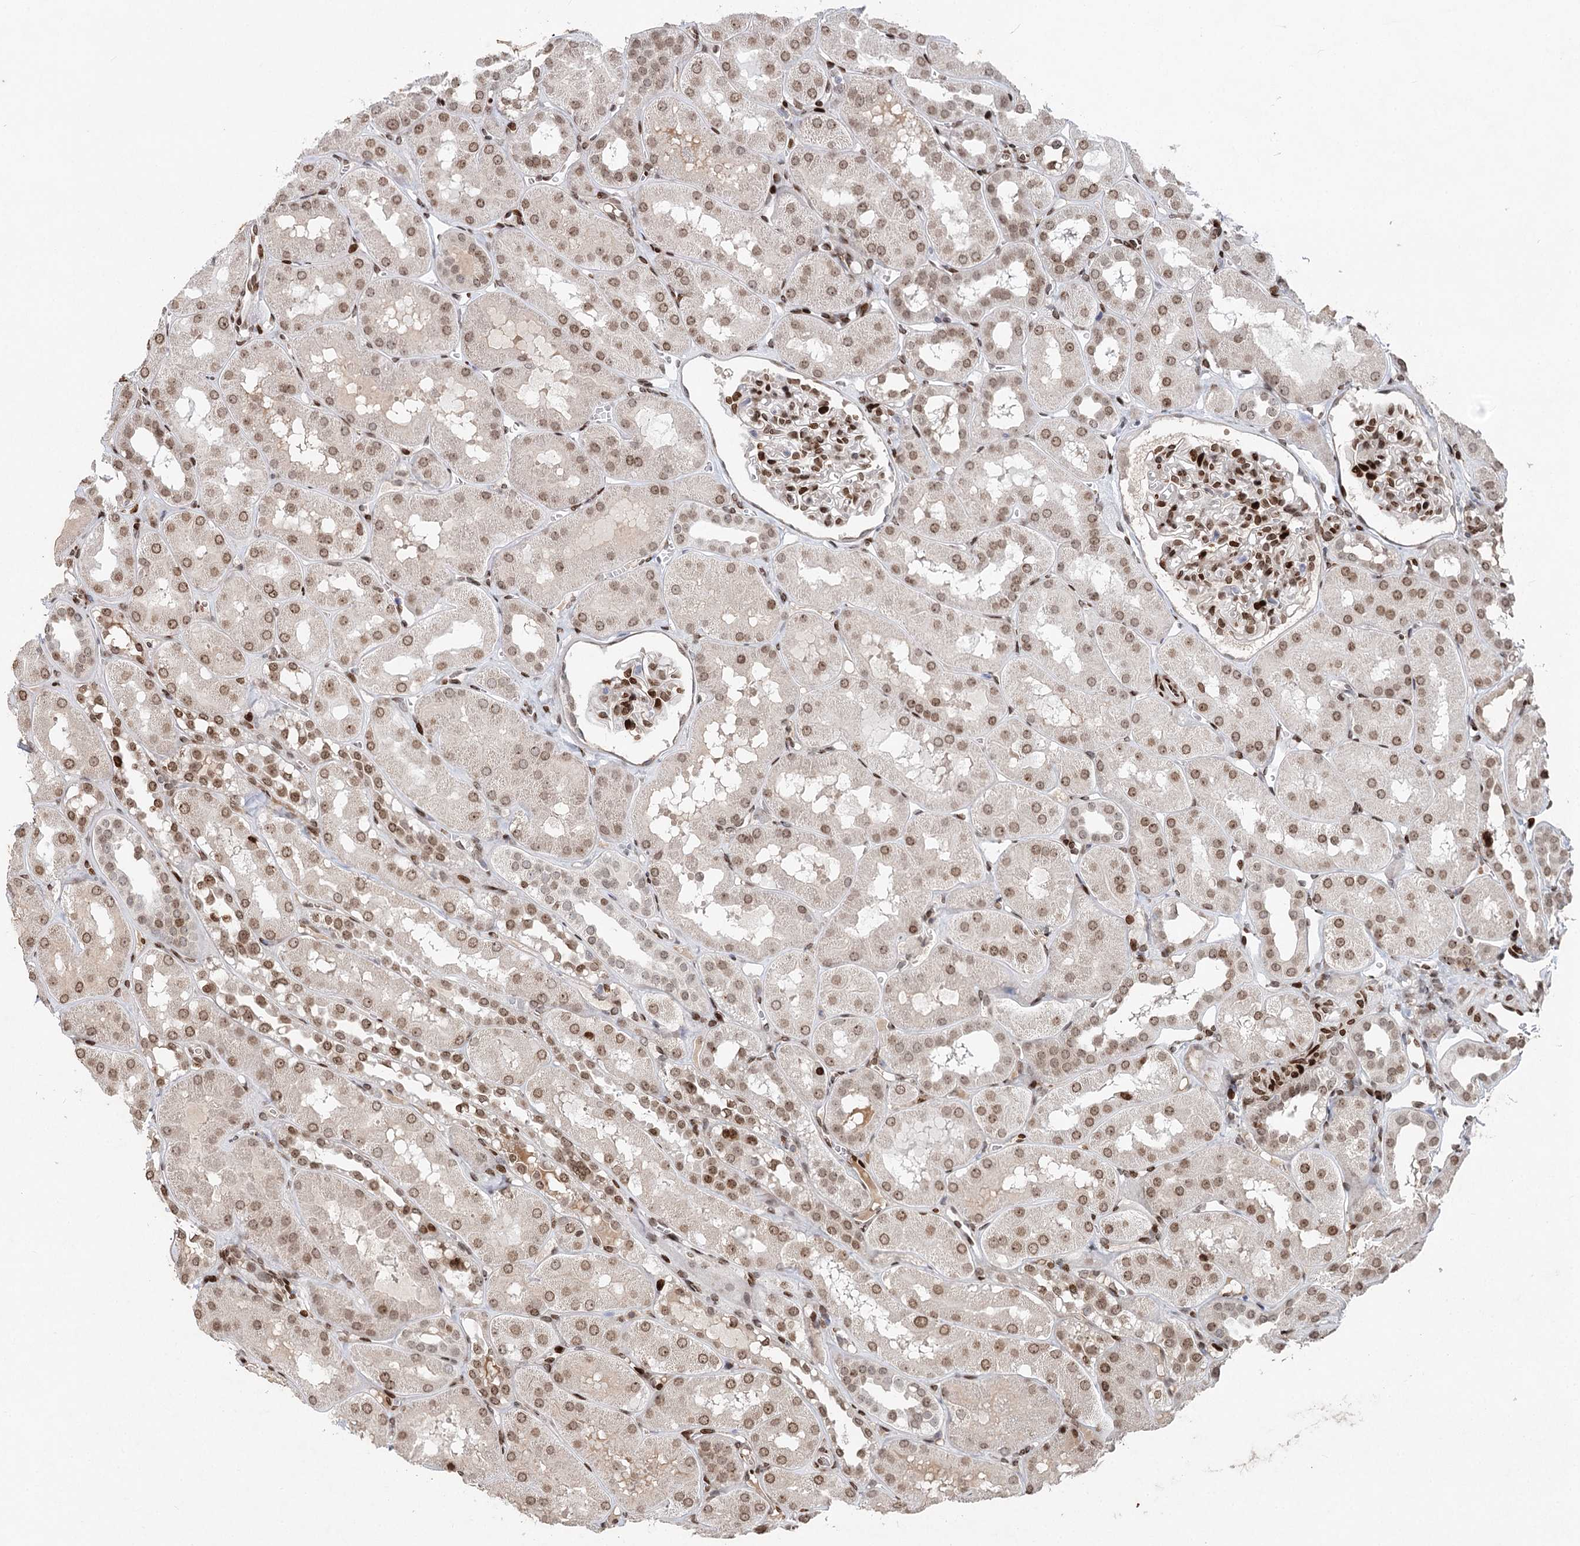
{"staining": {"intensity": "strong", "quantity": "25%-75%", "location": "nuclear"}, "tissue": "kidney", "cell_type": "Cells in glomeruli", "image_type": "normal", "snomed": [{"axis": "morphology", "description": "Normal tissue, NOS"}, {"axis": "topography", "description": "Kidney"}, {"axis": "topography", "description": "Urinary bladder"}], "caption": "Protein staining of normal kidney reveals strong nuclear positivity in about 25%-75% of cells in glomeruli. Nuclei are stained in blue.", "gene": "FRMD4A", "patient": {"sex": "male", "age": 16}}